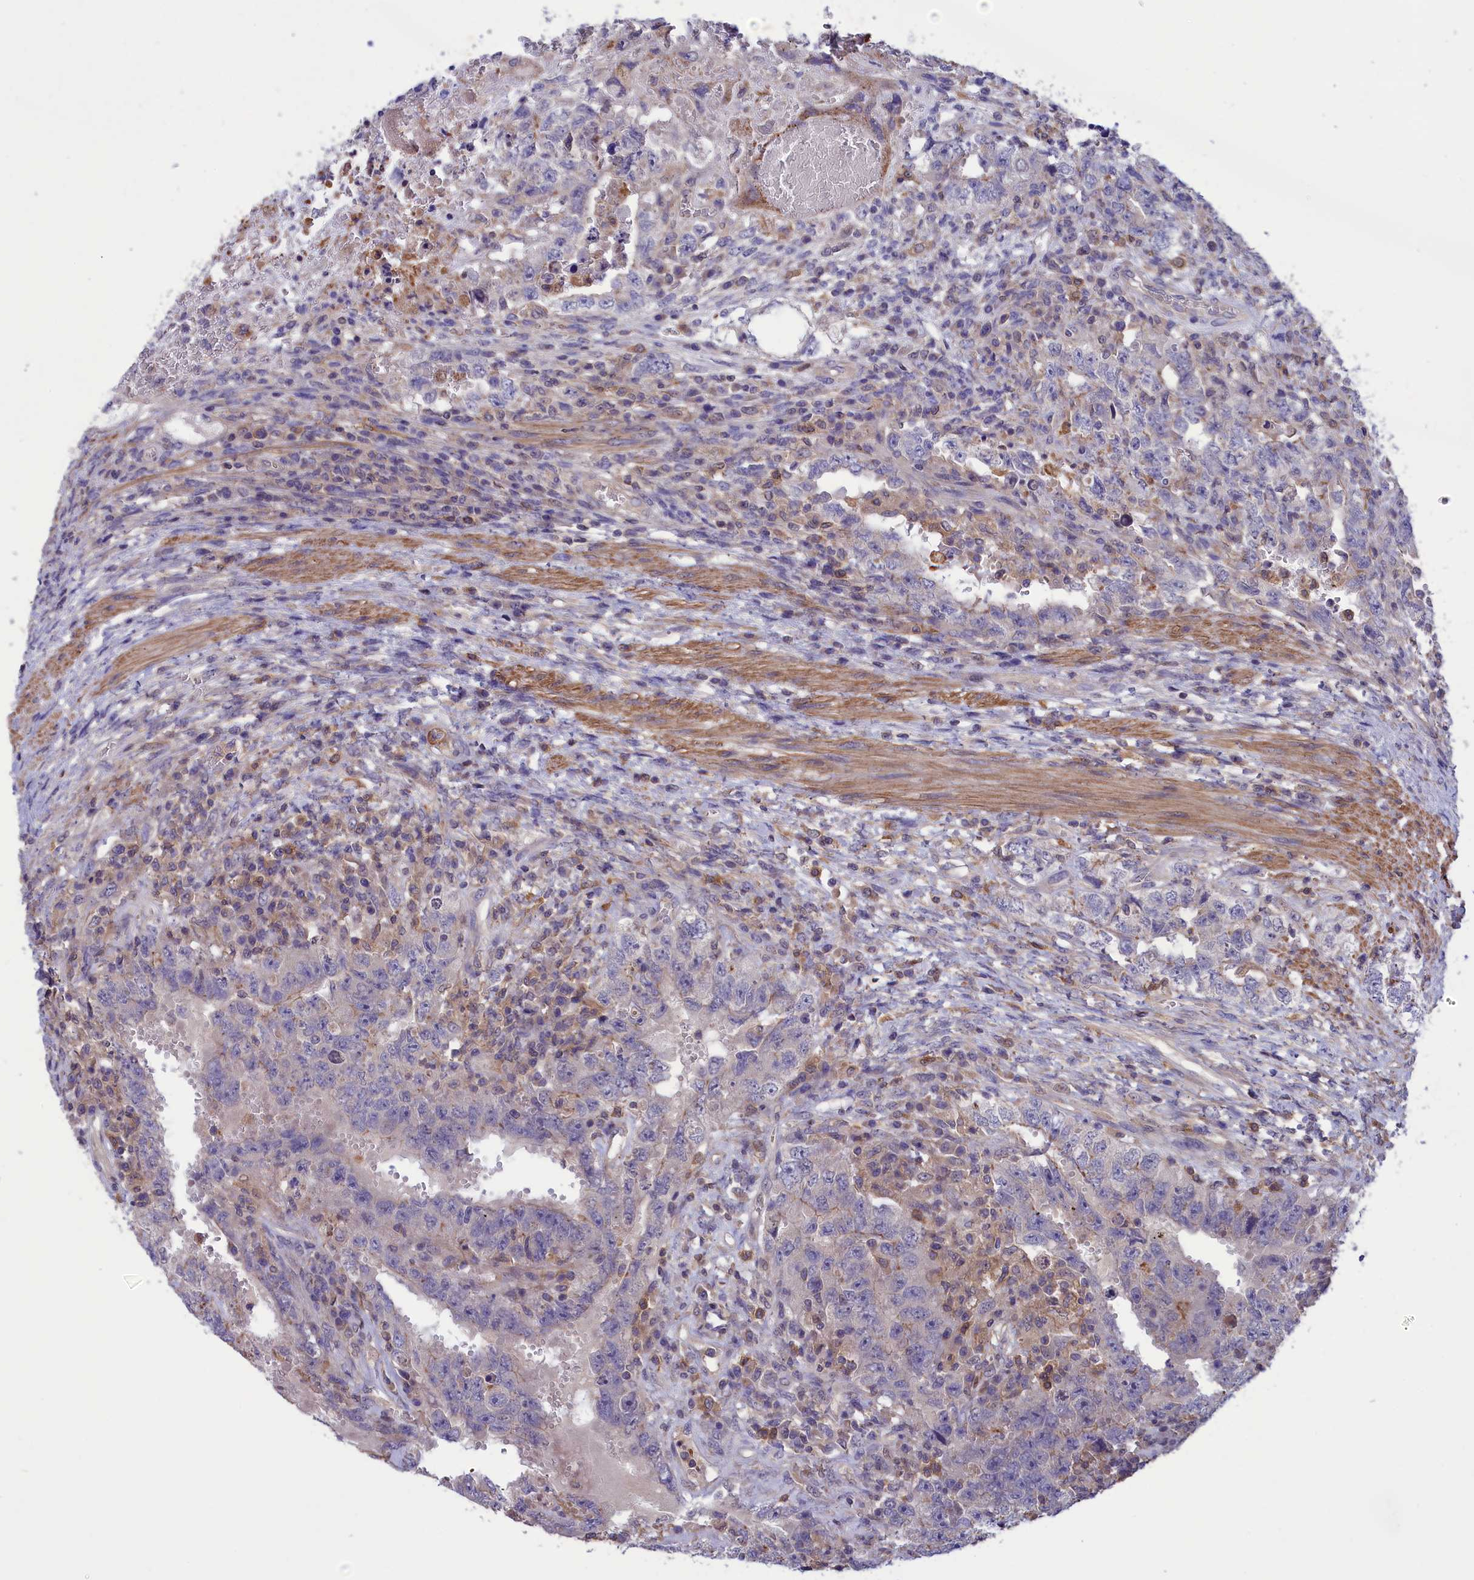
{"staining": {"intensity": "negative", "quantity": "none", "location": "none"}, "tissue": "testis cancer", "cell_type": "Tumor cells", "image_type": "cancer", "snomed": [{"axis": "morphology", "description": "Carcinoma, Embryonal, NOS"}, {"axis": "topography", "description": "Testis"}], "caption": "This is a image of immunohistochemistry staining of embryonal carcinoma (testis), which shows no positivity in tumor cells. Nuclei are stained in blue.", "gene": "AMDHD2", "patient": {"sex": "male", "age": 26}}